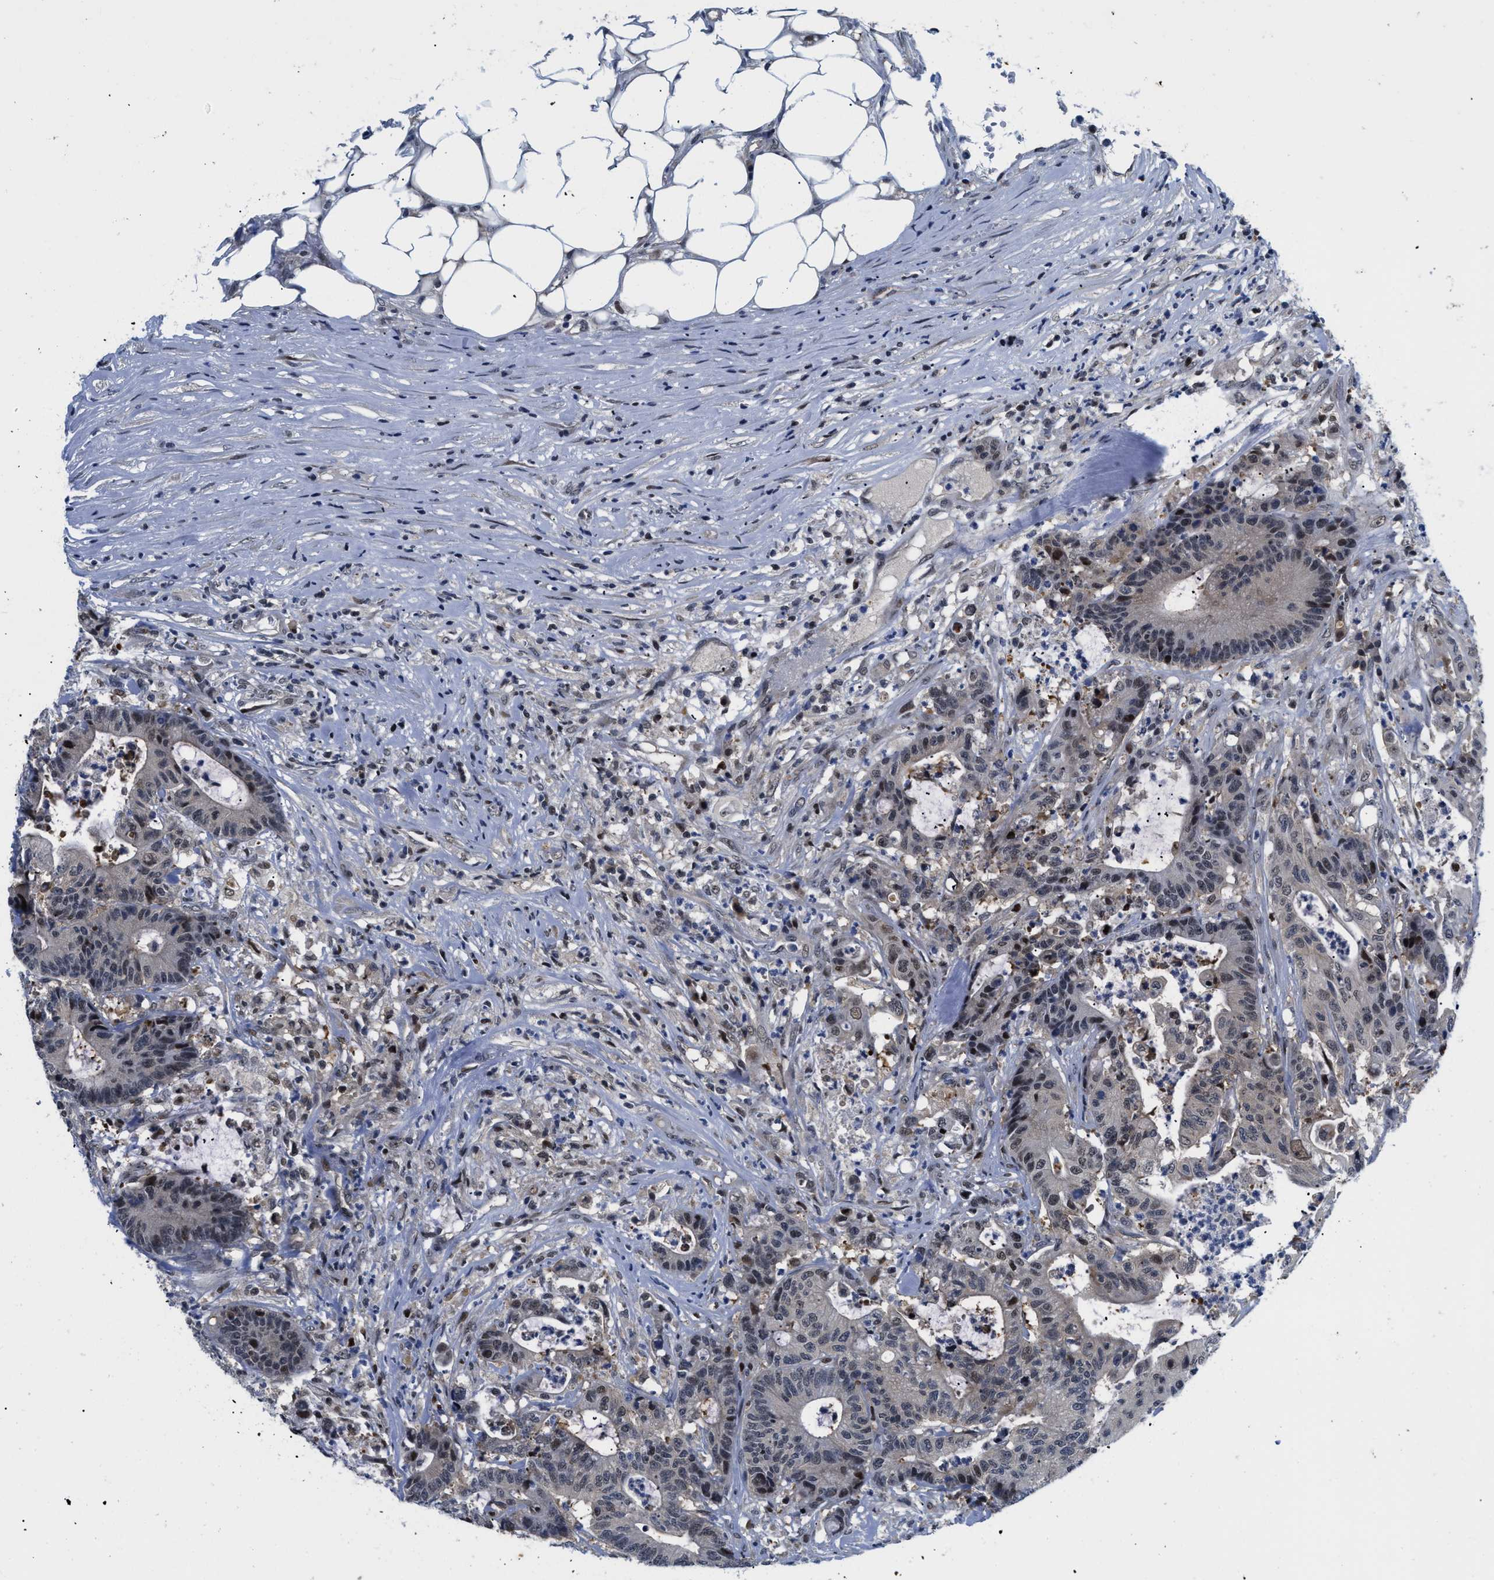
{"staining": {"intensity": "moderate", "quantity": "<25%", "location": "nuclear"}, "tissue": "colorectal cancer", "cell_type": "Tumor cells", "image_type": "cancer", "snomed": [{"axis": "morphology", "description": "Adenocarcinoma, NOS"}, {"axis": "topography", "description": "Colon"}], "caption": "Human adenocarcinoma (colorectal) stained for a protein (brown) reveals moderate nuclear positive expression in about <25% of tumor cells.", "gene": "SLC29A2", "patient": {"sex": "female", "age": 84}}